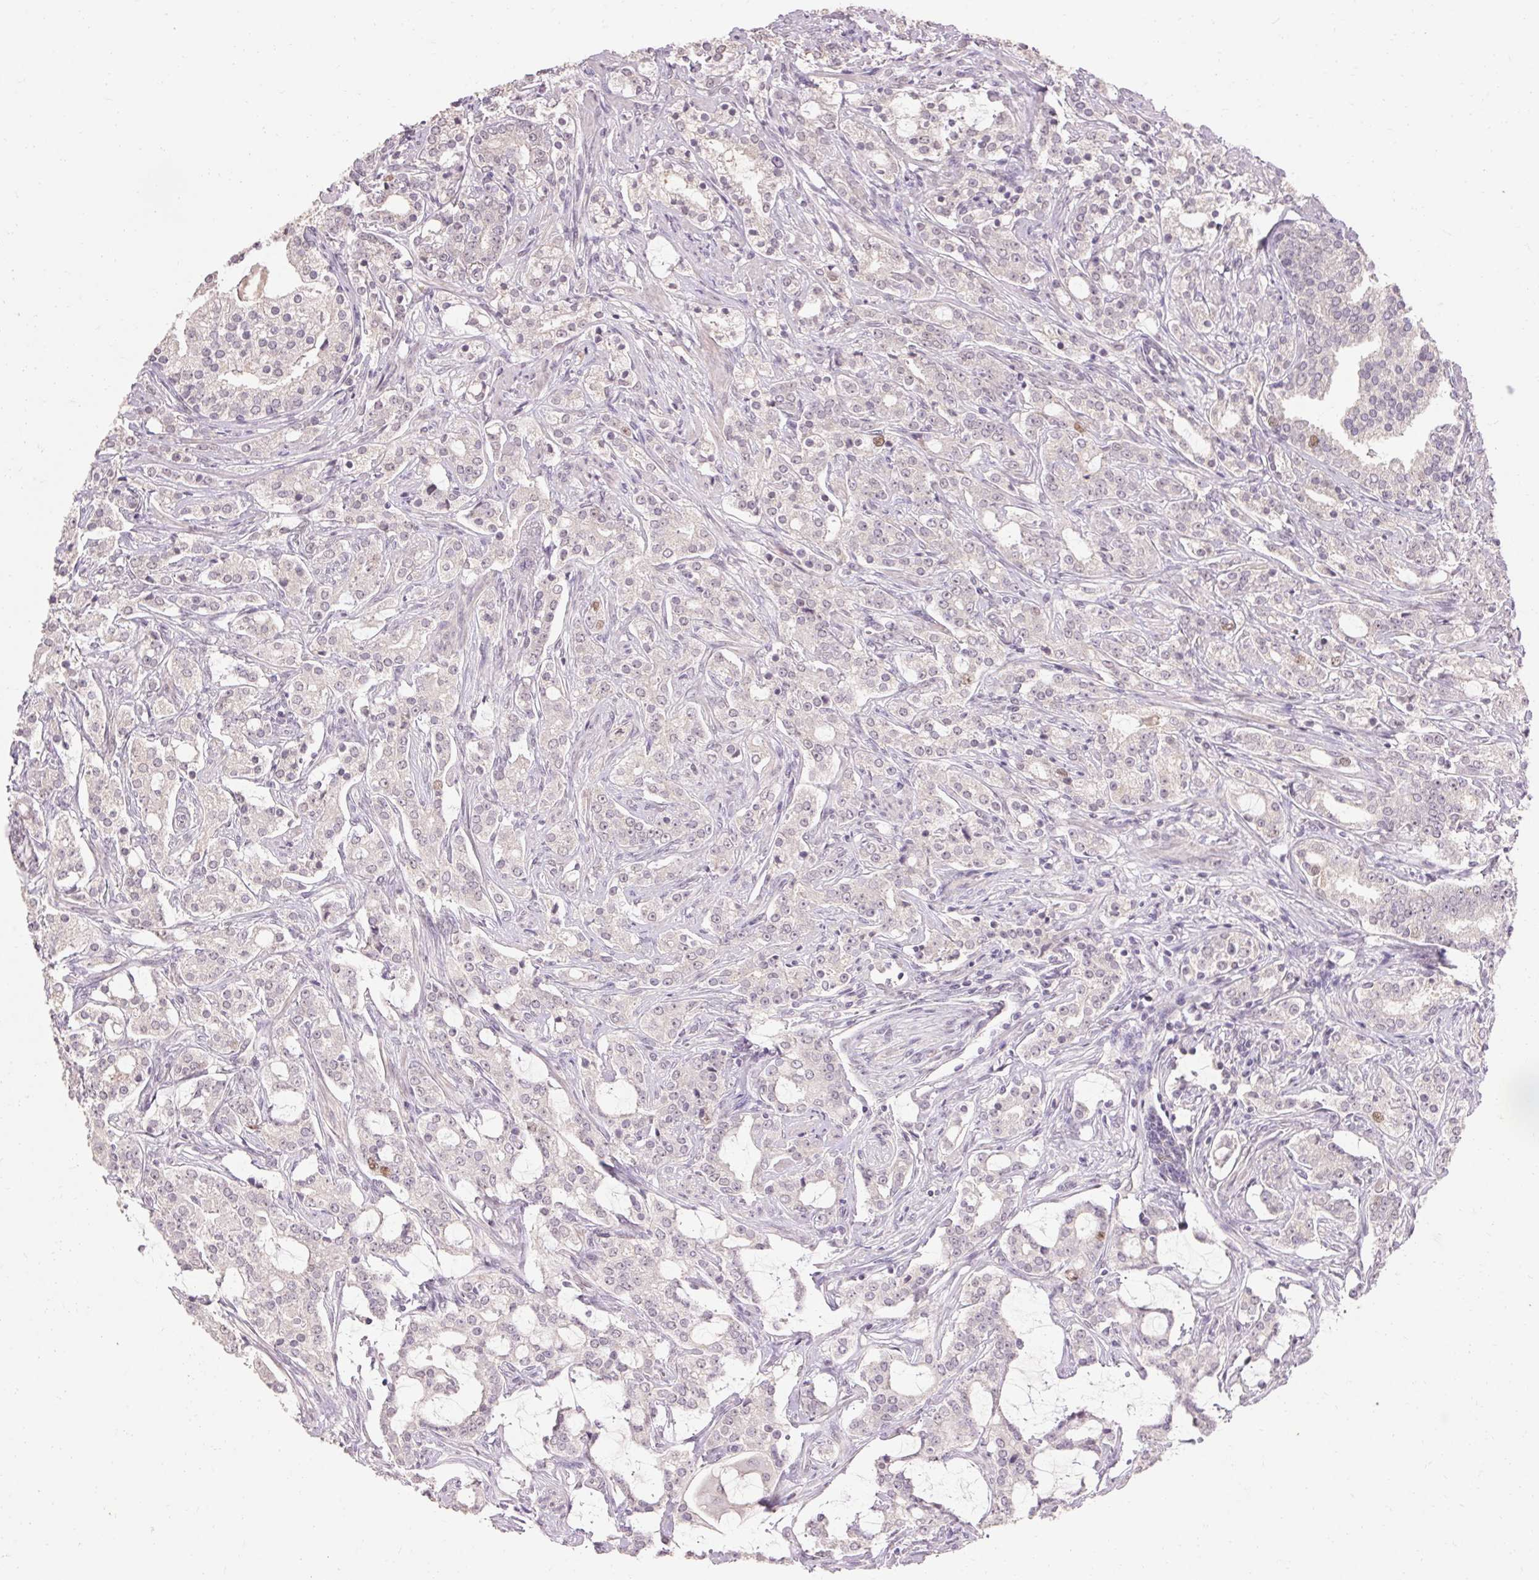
{"staining": {"intensity": "negative", "quantity": "none", "location": "none"}, "tissue": "prostate cancer", "cell_type": "Tumor cells", "image_type": "cancer", "snomed": [{"axis": "morphology", "description": "Adenocarcinoma, Medium grade"}, {"axis": "topography", "description": "Prostate"}], "caption": "Tumor cells show no significant protein expression in prostate cancer.", "gene": "SKP2", "patient": {"sex": "male", "age": 57}}